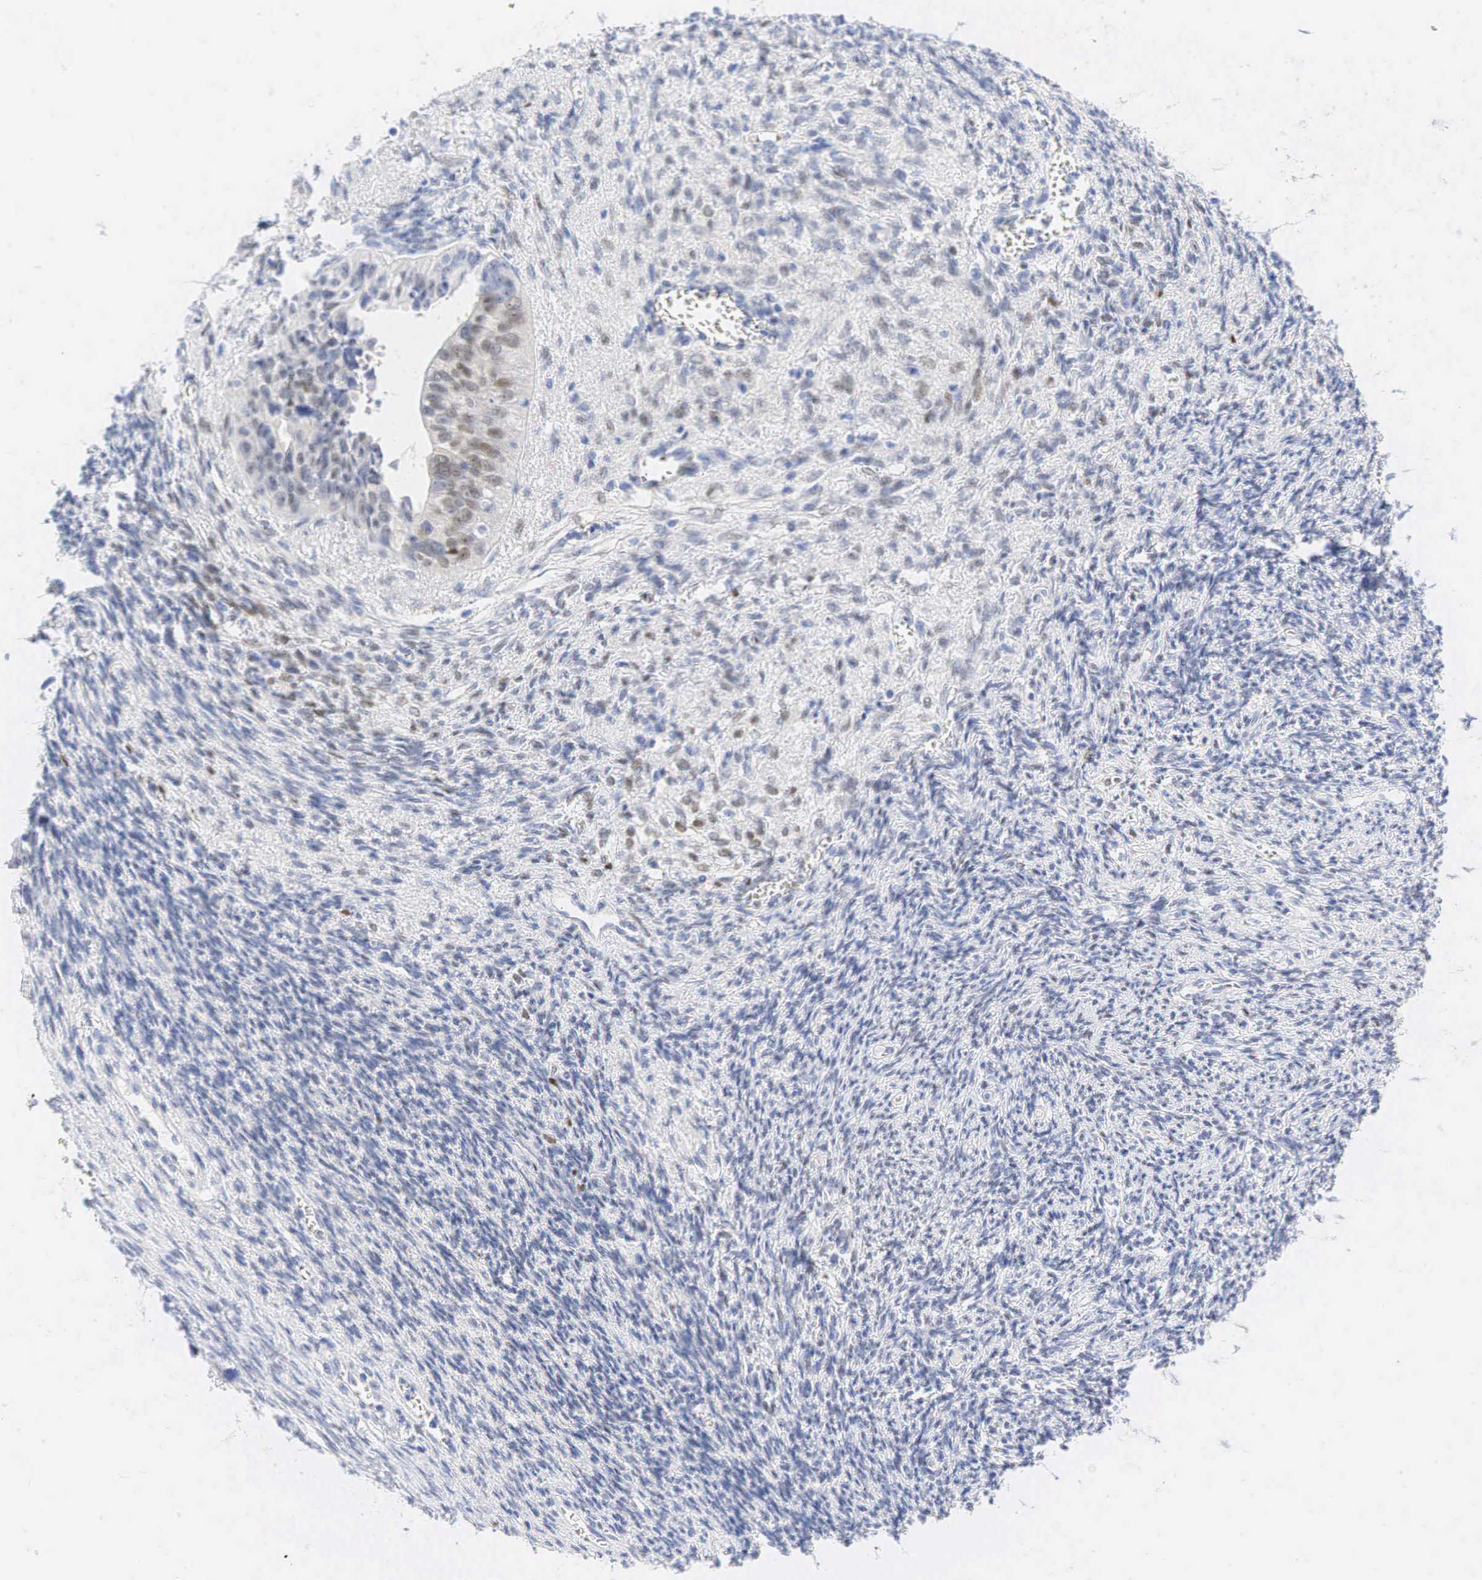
{"staining": {"intensity": "weak", "quantity": "<25%", "location": "cytoplasmic/membranous,nuclear"}, "tissue": "ovarian cancer", "cell_type": "Tumor cells", "image_type": "cancer", "snomed": [{"axis": "morphology", "description": "Carcinoma, endometroid"}, {"axis": "topography", "description": "Ovary"}], "caption": "IHC of human ovarian endometroid carcinoma reveals no positivity in tumor cells.", "gene": "AR", "patient": {"sex": "female", "age": 85}}